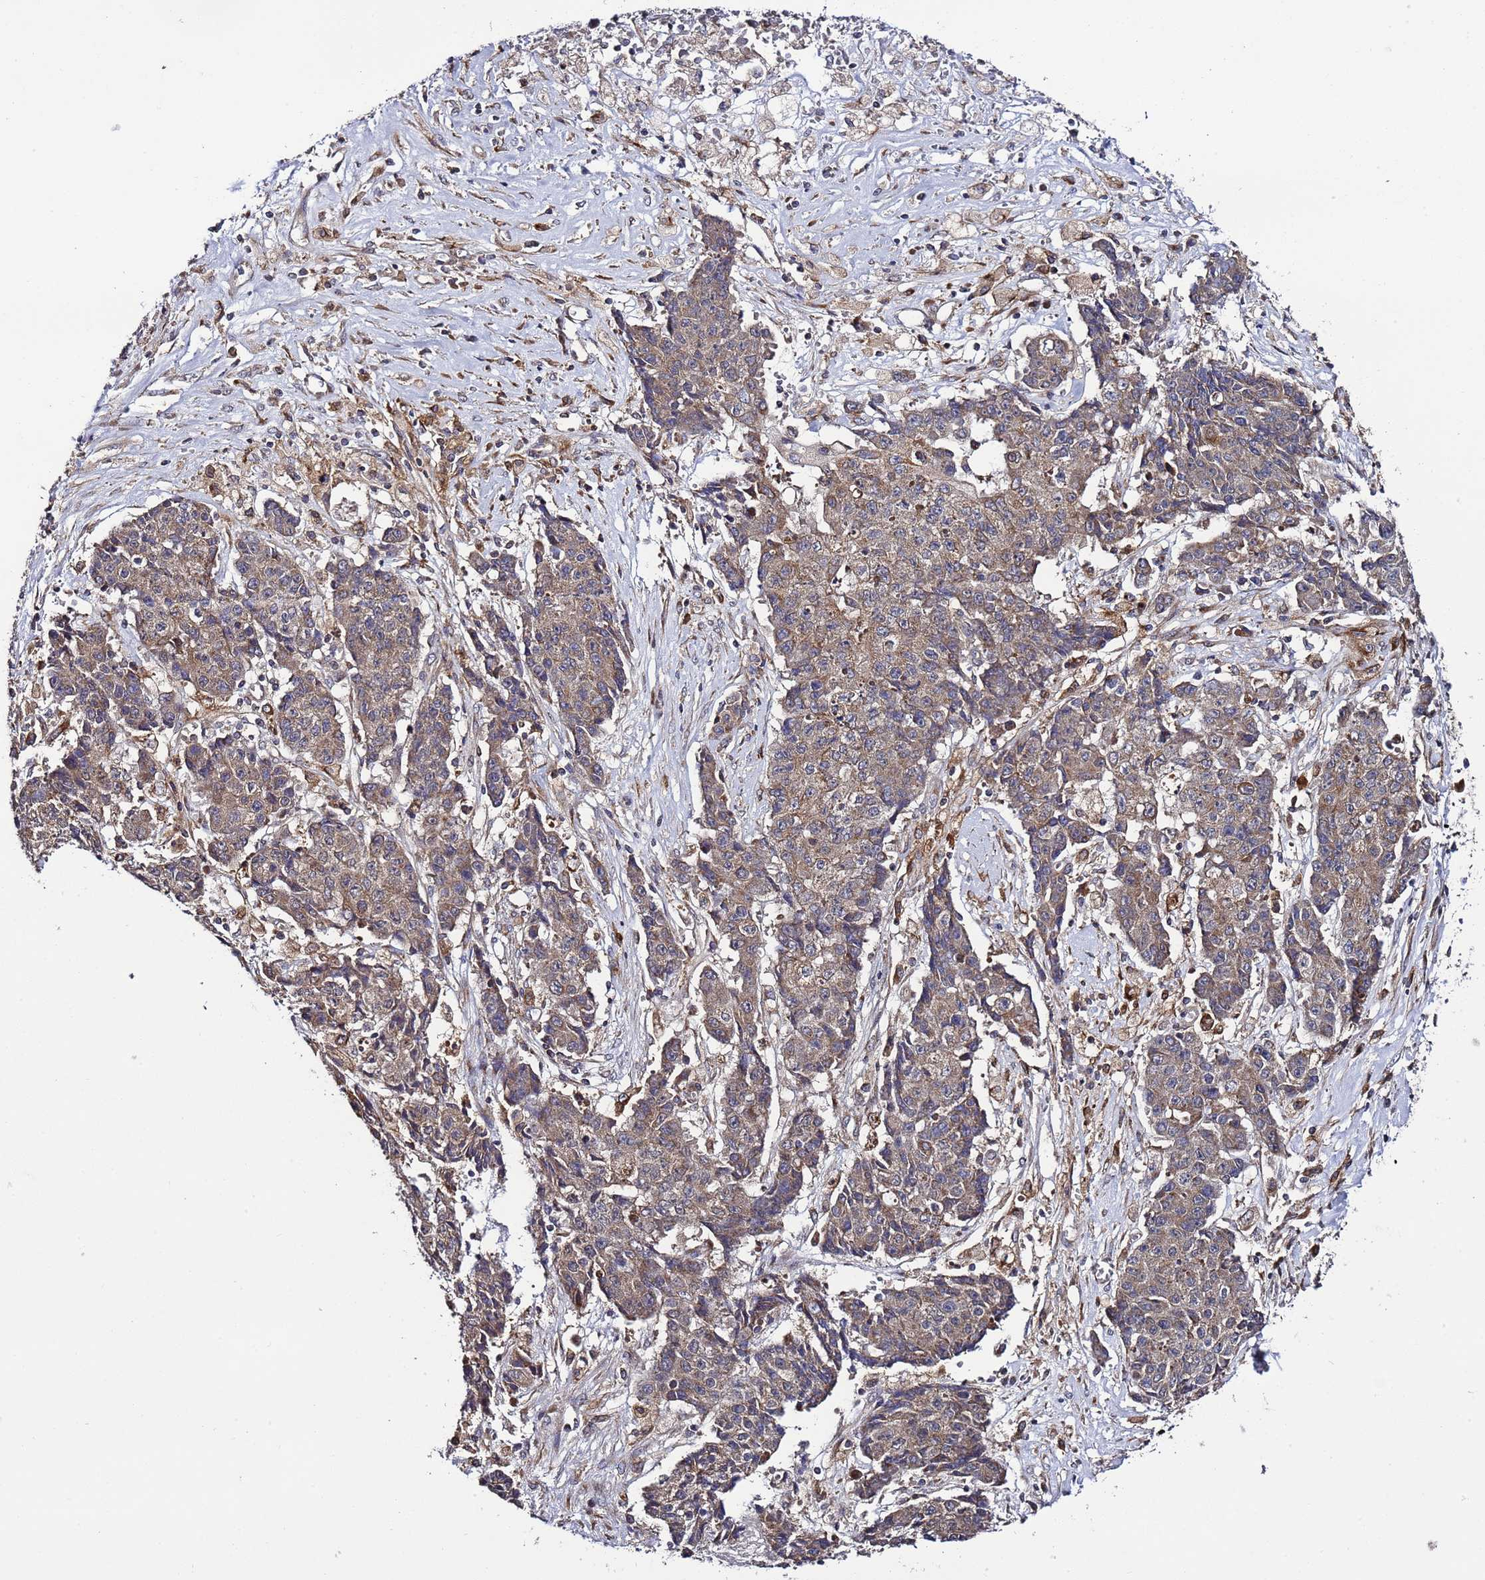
{"staining": {"intensity": "weak", "quantity": ">75%", "location": "cytoplasmic/membranous"}, "tissue": "ovarian cancer", "cell_type": "Tumor cells", "image_type": "cancer", "snomed": [{"axis": "morphology", "description": "Carcinoma, endometroid"}, {"axis": "topography", "description": "Ovary"}], "caption": "Ovarian cancer (endometroid carcinoma) was stained to show a protein in brown. There is low levels of weak cytoplasmic/membranous staining in approximately >75% of tumor cells.", "gene": "TMEM176B", "patient": {"sex": "female", "age": 42}}